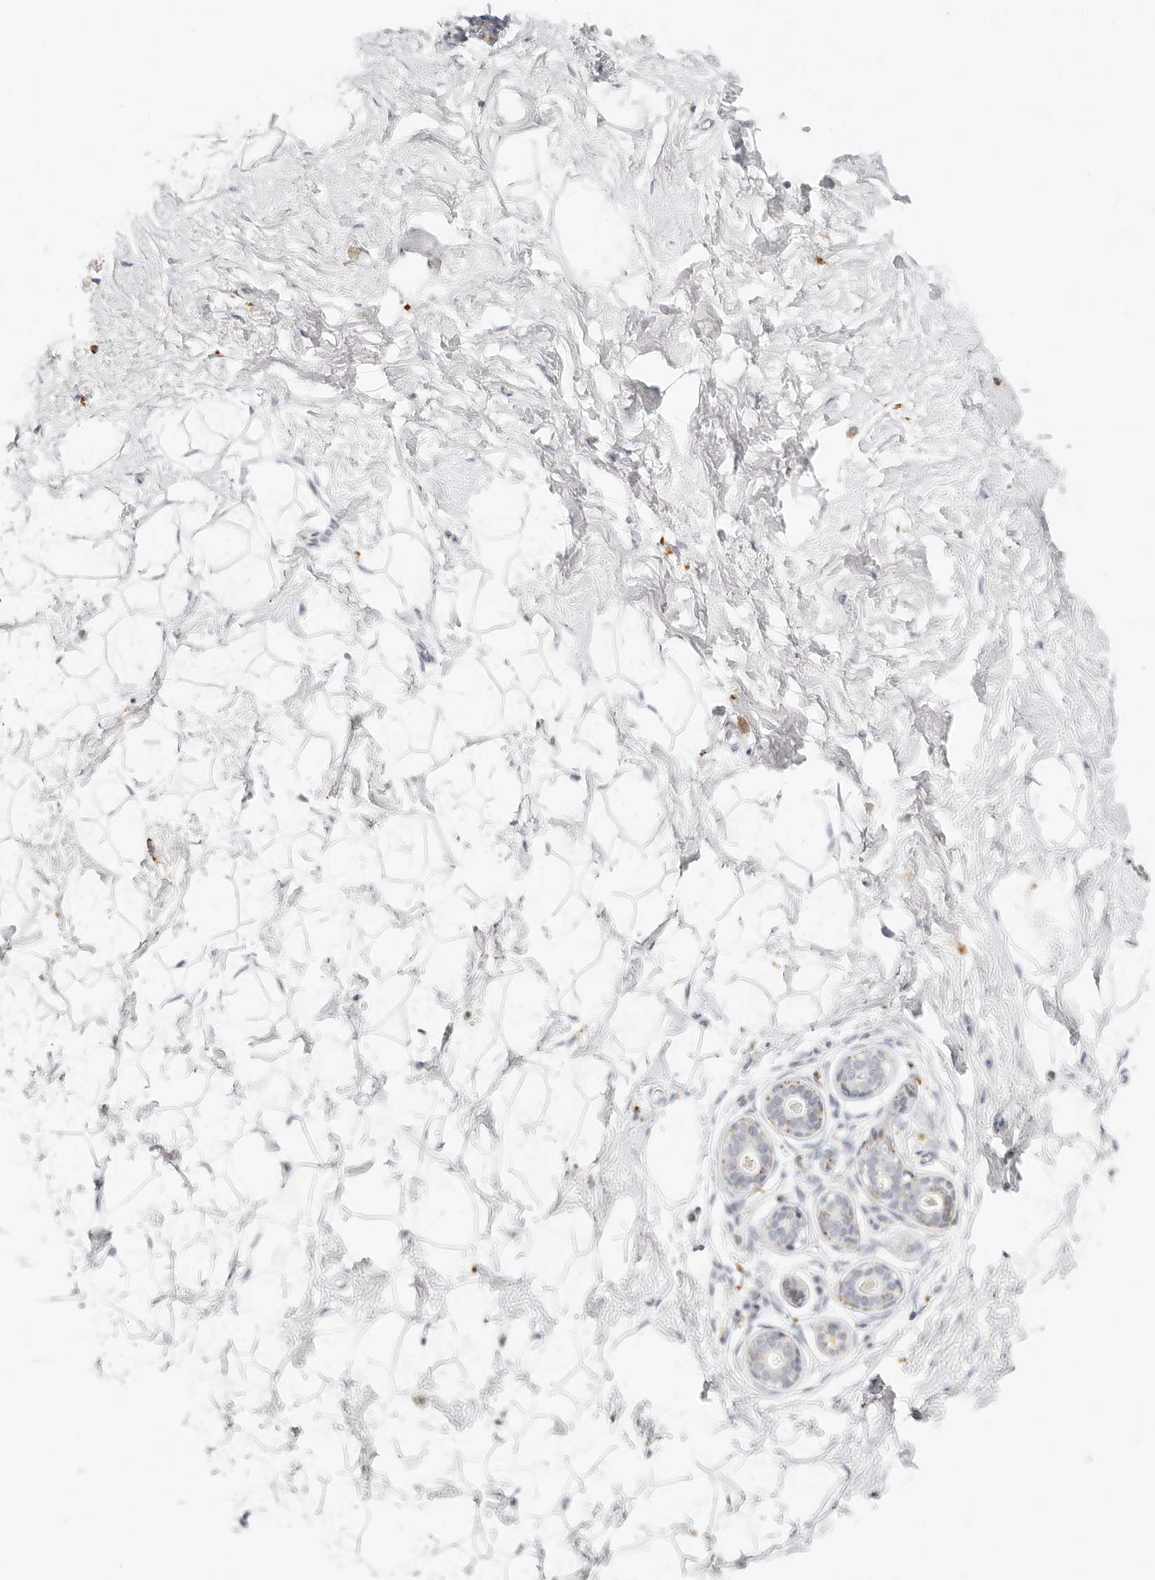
{"staining": {"intensity": "negative", "quantity": "none", "location": "none"}, "tissue": "breast", "cell_type": "Adipocytes", "image_type": "normal", "snomed": [{"axis": "morphology", "description": "Normal tissue, NOS"}, {"axis": "morphology", "description": "Adenoma, NOS"}, {"axis": "topography", "description": "Breast"}], "caption": "Immunohistochemistry (IHC) image of benign breast: breast stained with DAB (3,3'-diaminobenzidine) demonstrates no significant protein staining in adipocytes.", "gene": "RNASET2", "patient": {"sex": "female", "age": 23}}